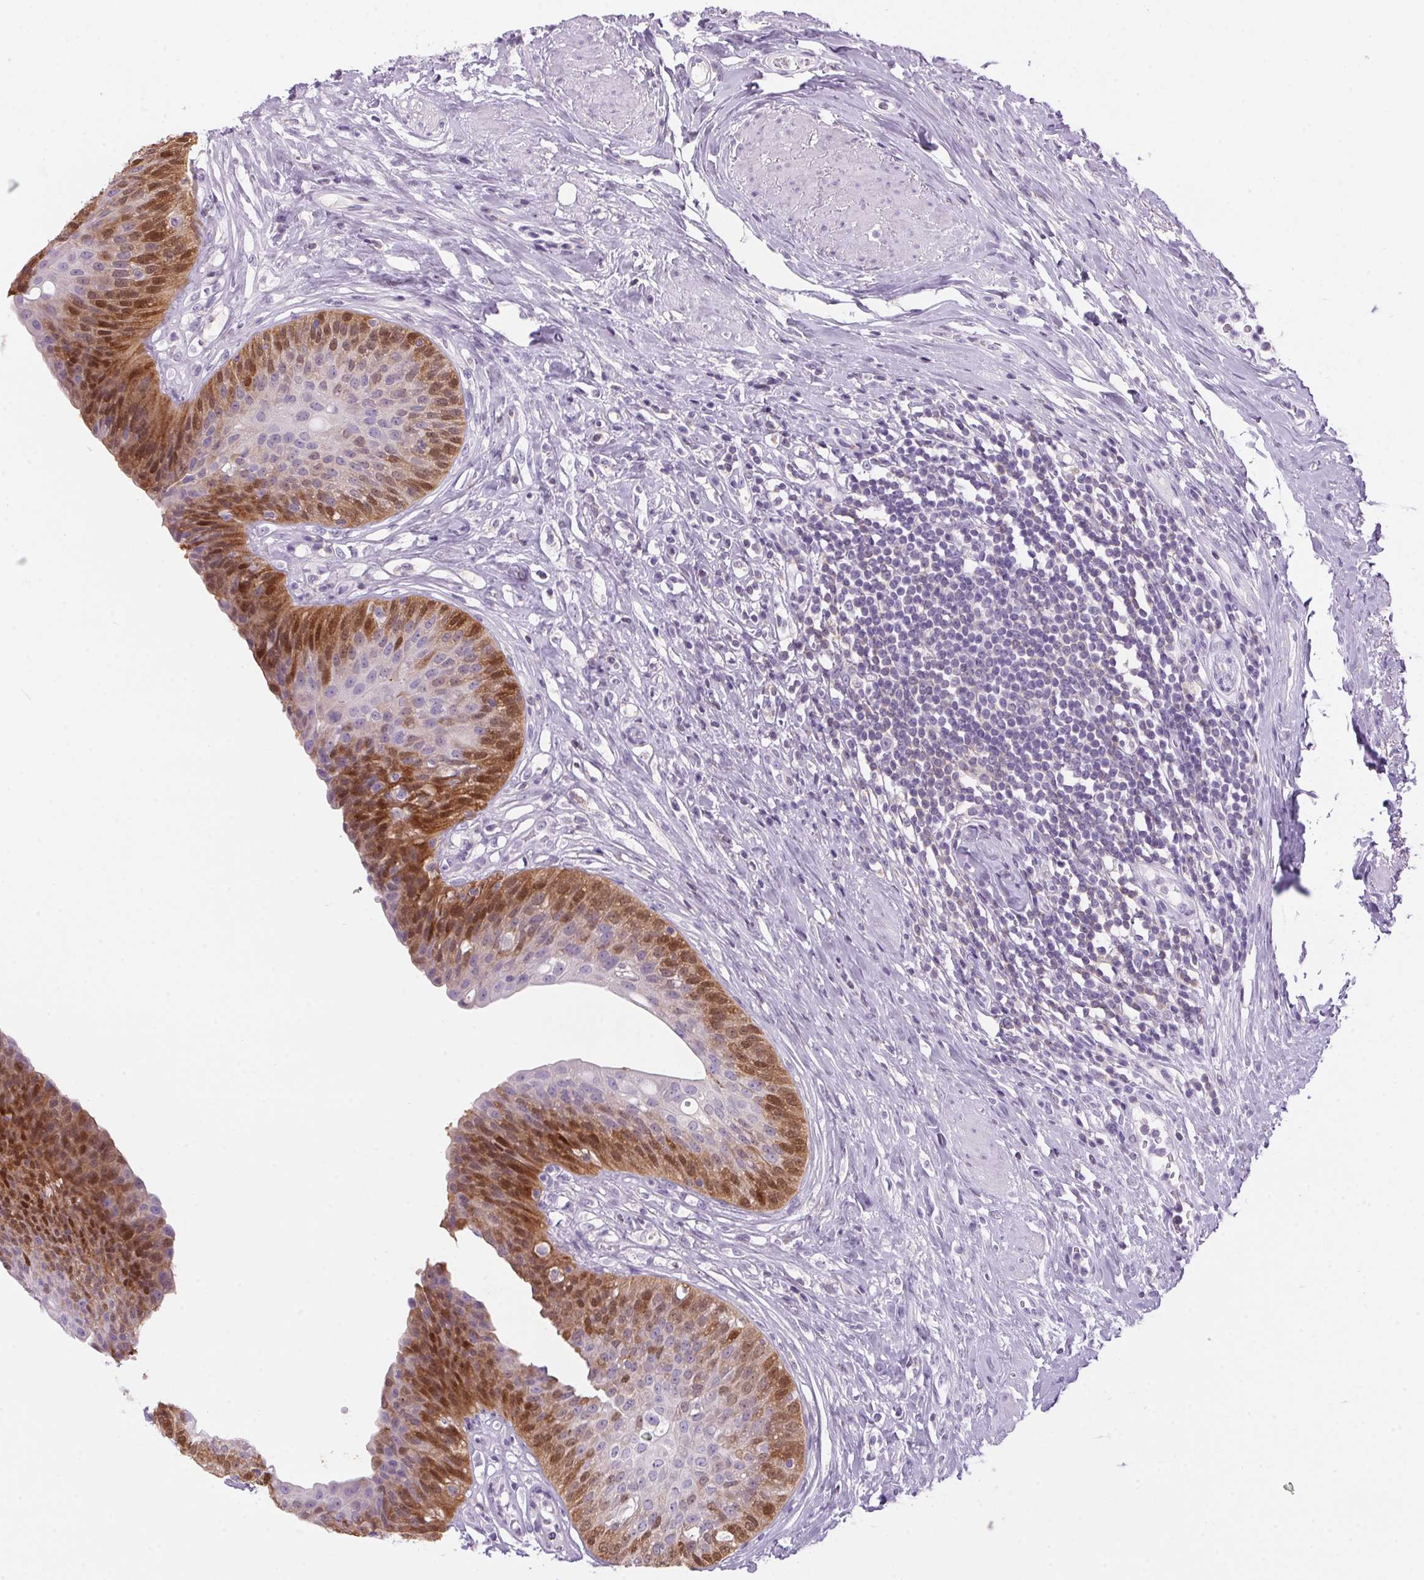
{"staining": {"intensity": "strong", "quantity": "25%-75%", "location": "cytoplasmic/membranous,nuclear"}, "tissue": "urinary bladder", "cell_type": "Urothelial cells", "image_type": "normal", "snomed": [{"axis": "morphology", "description": "Normal tissue, NOS"}, {"axis": "topography", "description": "Urinary bladder"}], "caption": "Immunohistochemistry image of benign human urinary bladder stained for a protein (brown), which shows high levels of strong cytoplasmic/membranous,nuclear staining in approximately 25%-75% of urothelial cells.", "gene": "S100A2", "patient": {"sex": "female", "age": 56}}